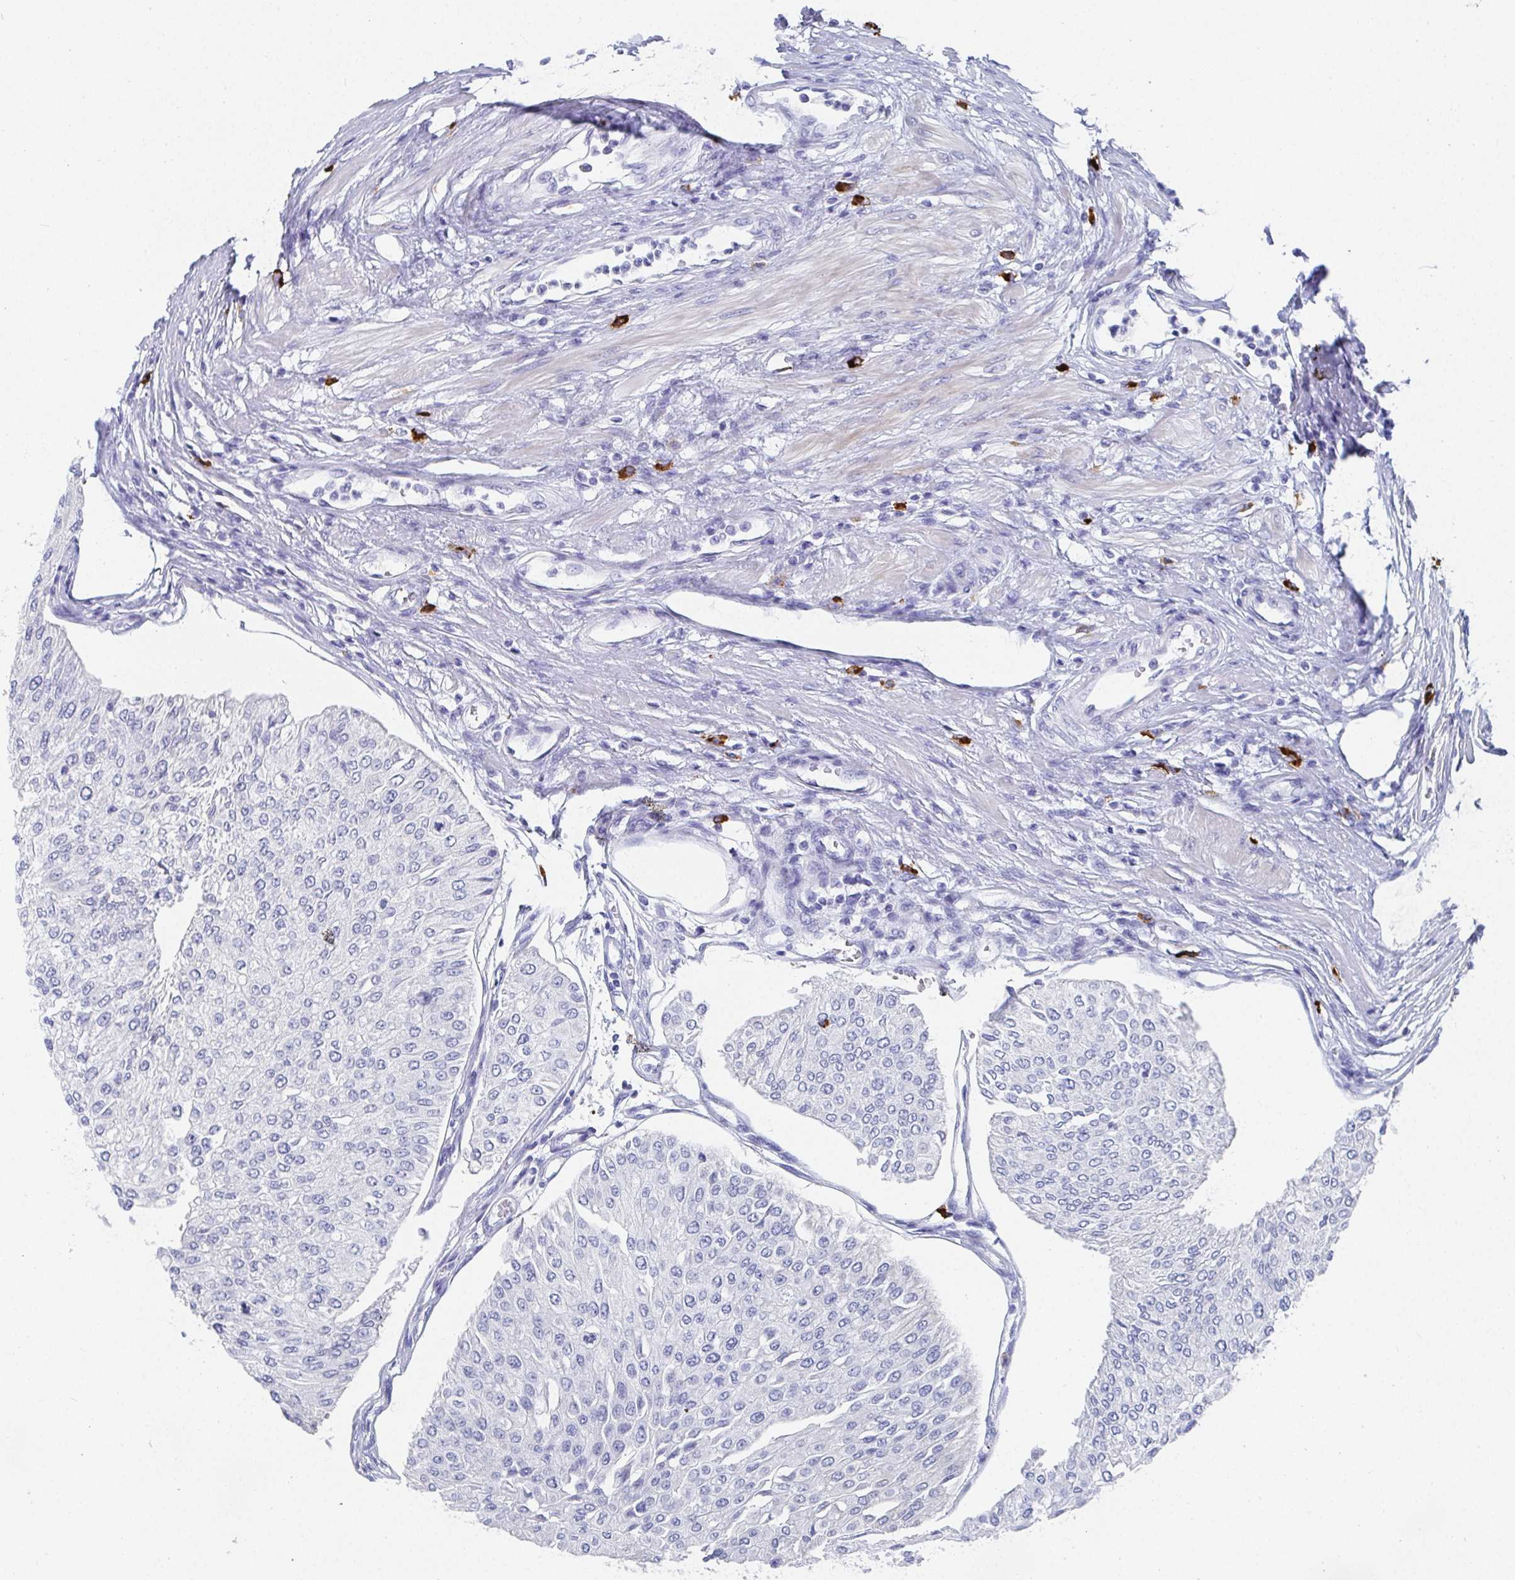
{"staining": {"intensity": "negative", "quantity": "none", "location": "none"}, "tissue": "urothelial cancer", "cell_type": "Tumor cells", "image_type": "cancer", "snomed": [{"axis": "morphology", "description": "Urothelial carcinoma, NOS"}, {"axis": "topography", "description": "Urinary bladder"}], "caption": "A micrograph of human urothelial cancer is negative for staining in tumor cells.", "gene": "GRIA1", "patient": {"sex": "male", "age": 67}}